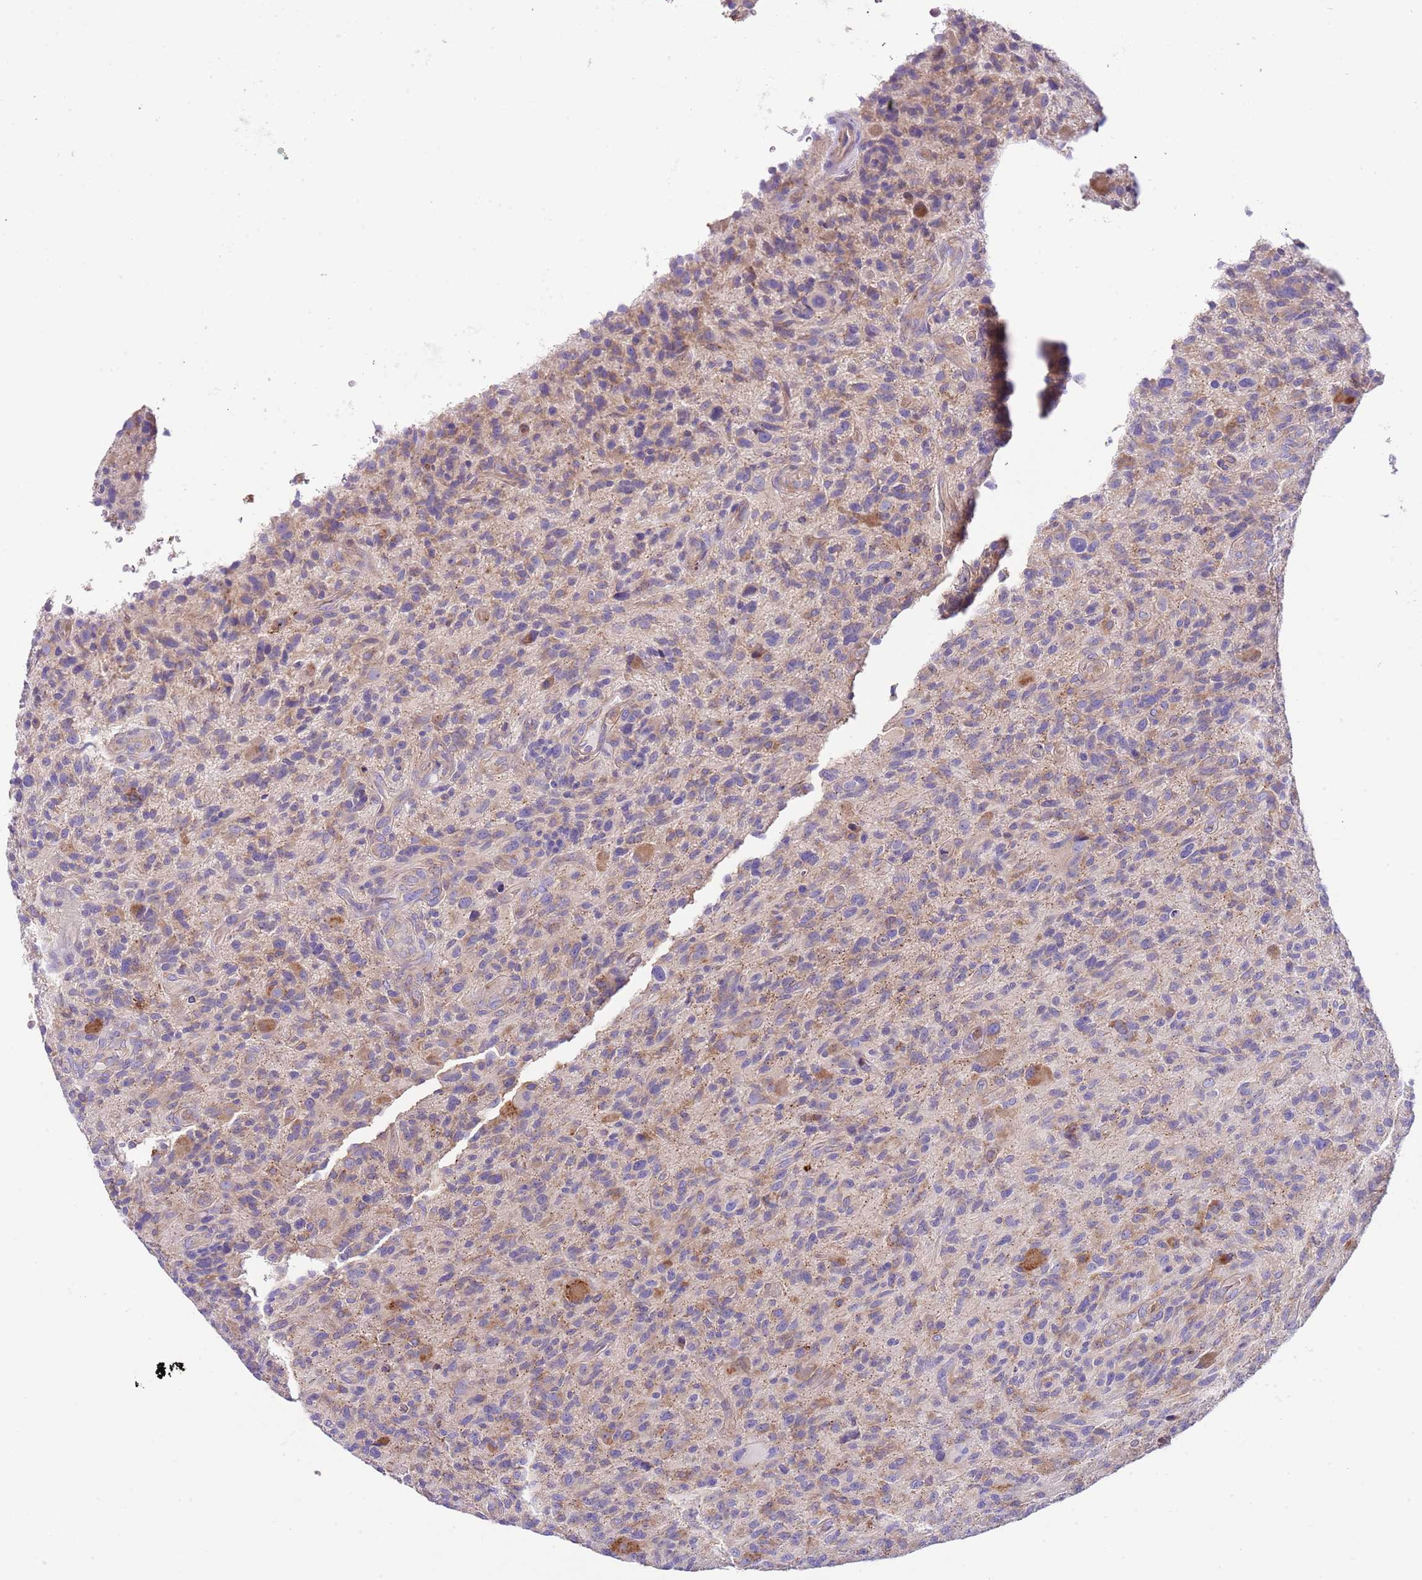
{"staining": {"intensity": "weak", "quantity": "25%-75%", "location": "cytoplasmic/membranous"}, "tissue": "glioma", "cell_type": "Tumor cells", "image_type": "cancer", "snomed": [{"axis": "morphology", "description": "Glioma, malignant, High grade"}, {"axis": "topography", "description": "Brain"}], "caption": "Immunohistochemistry (IHC) (DAB (3,3'-diaminobenzidine)) staining of human high-grade glioma (malignant) shows weak cytoplasmic/membranous protein positivity in about 25%-75% of tumor cells. (Stains: DAB in brown, nuclei in blue, Microscopy: brightfield microscopy at high magnification).", "gene": "RPS10", "patient": {"sex": "male", "age": 47}}